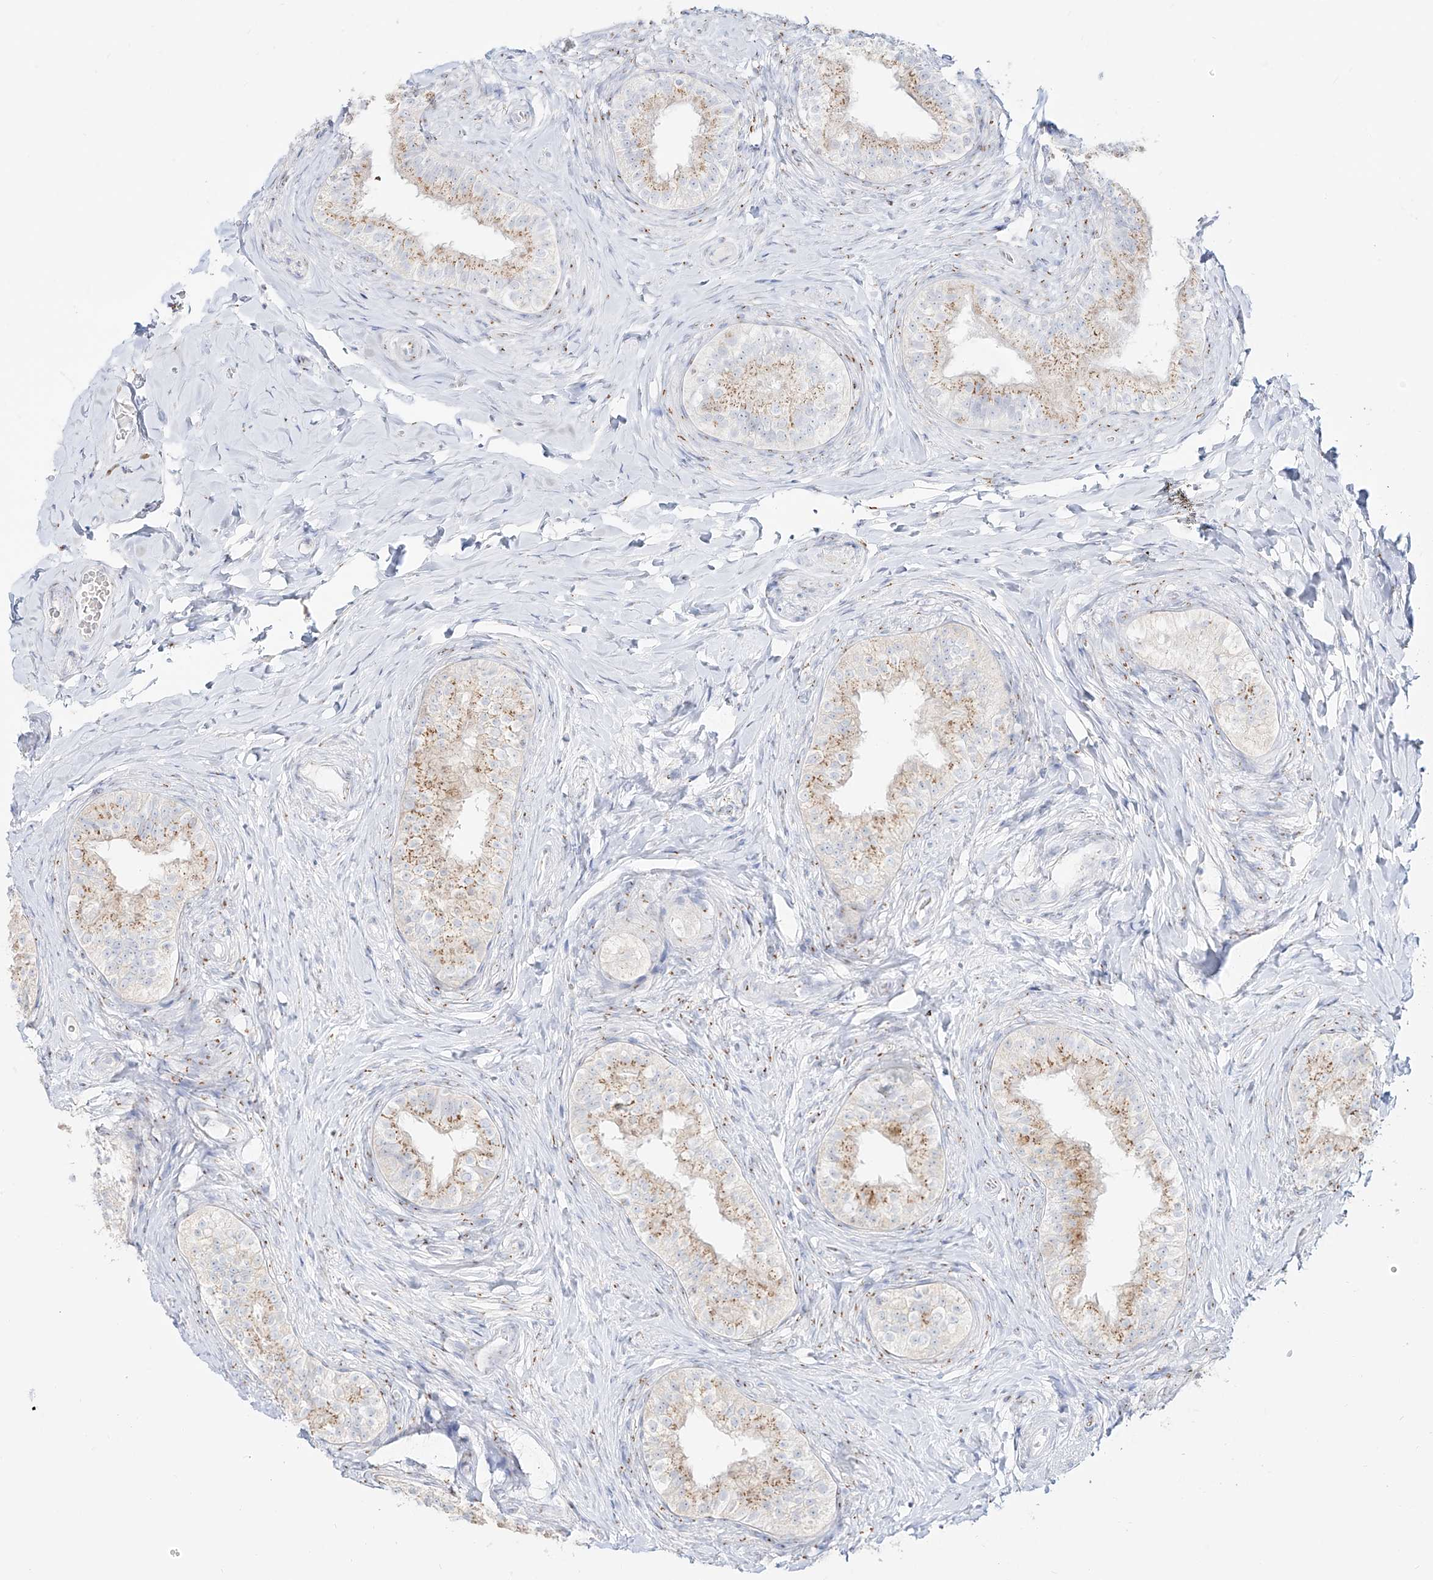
{"staining": {"intensity": "strong", "quantity": ">75%", "location": "cytoplasmic/membranous"}, "tissue": "epididymis", "cell_type": "Glandular cells", "image_type": "normal", "snomed": [{"axis": "morphology", "description": "Normal tissue, NOS"}, {"axis": "topography", "description": "Epididymis"}], "caption": "Unremarkable epididymis reveals strong cytoplasmic/membranous positivity in approximately >75% of glandular cells Using DAB (brown) and hematoxylin (blue) stains, captured at high magnification using brightfield microscopy..", "gene": "BSDC1", "patient": {"sex": "male", "age": 49}}